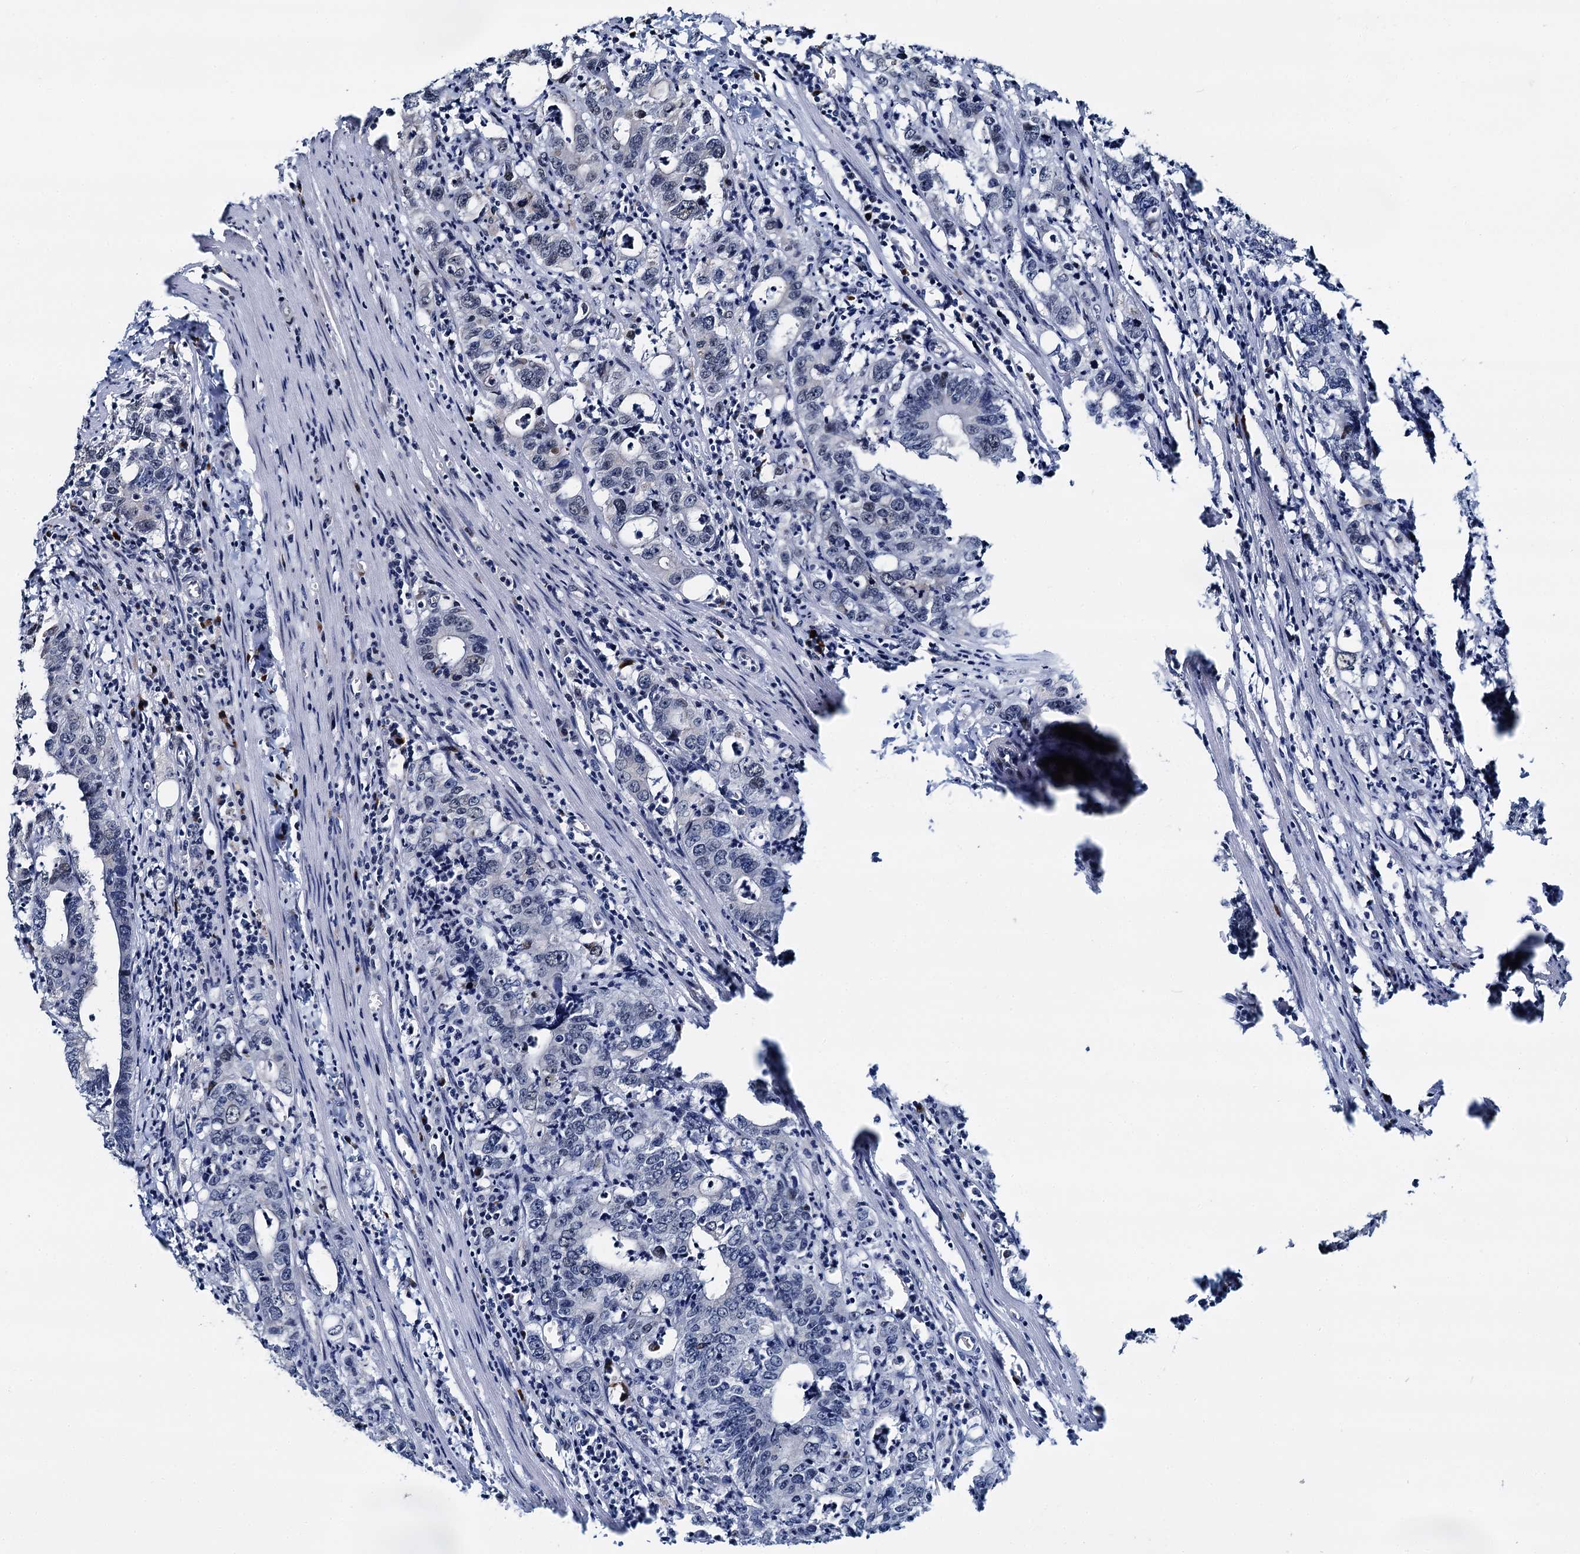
{"staining": {"intensity": "negative", "quantity": "none", "location": "none"}, "tissue": "colorectal cancer", "cell_type": "Tumor cells", "image_type": "cancer", "snomed": [{"axis": "morphology", "description": "Adenocarcinoma, NOS"}, {"axis": "topography", "description": "Colon"}], "caption": "Protein analysis of colorectal cancer demonstrates no significant expression in tumor cells. (DAB immunohistochemistry, high magnification).", "gene": "RUFY2", "patient": {"sex": "female", "age": 75}}